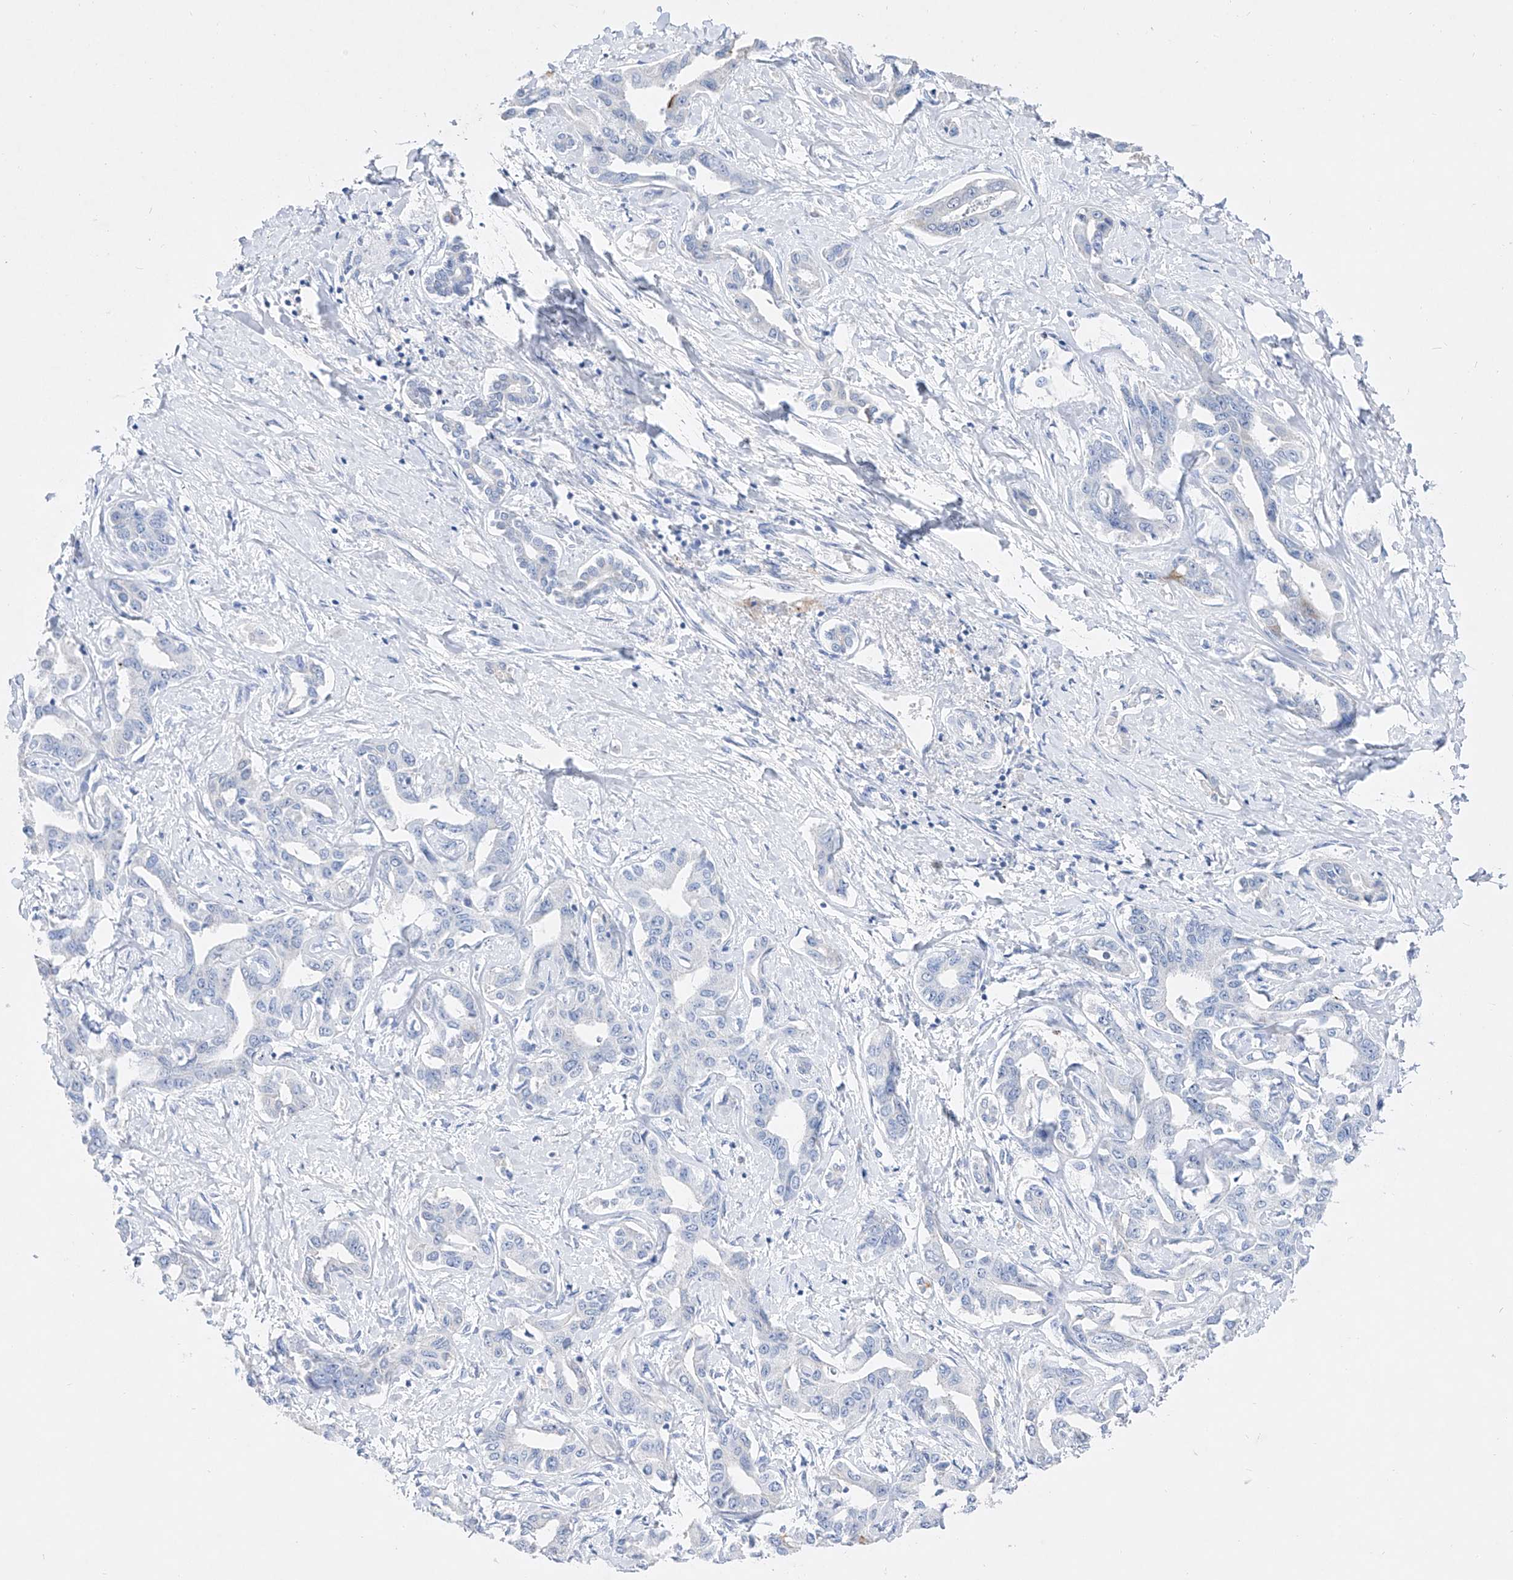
{"staining": {"intensity": "negative", "quantity": "none", "location": "none"}, "tissue": "liver cancer", "cell_type": "Tumor cells", "image_type": "cancer", "snomed": [{"axis": "morphology", "description": "Cholangiocarcinoma"}, {"axis": "topography", "description": "Liver"}], "caption": "DAB (3,3'-diaminobenzidine) immunohistochemical staining of human liver cancer exhibits no significant positivity in tumor cells.", "gene": "TM7SF2", "patient": {"sex": "male", "age": 59}}